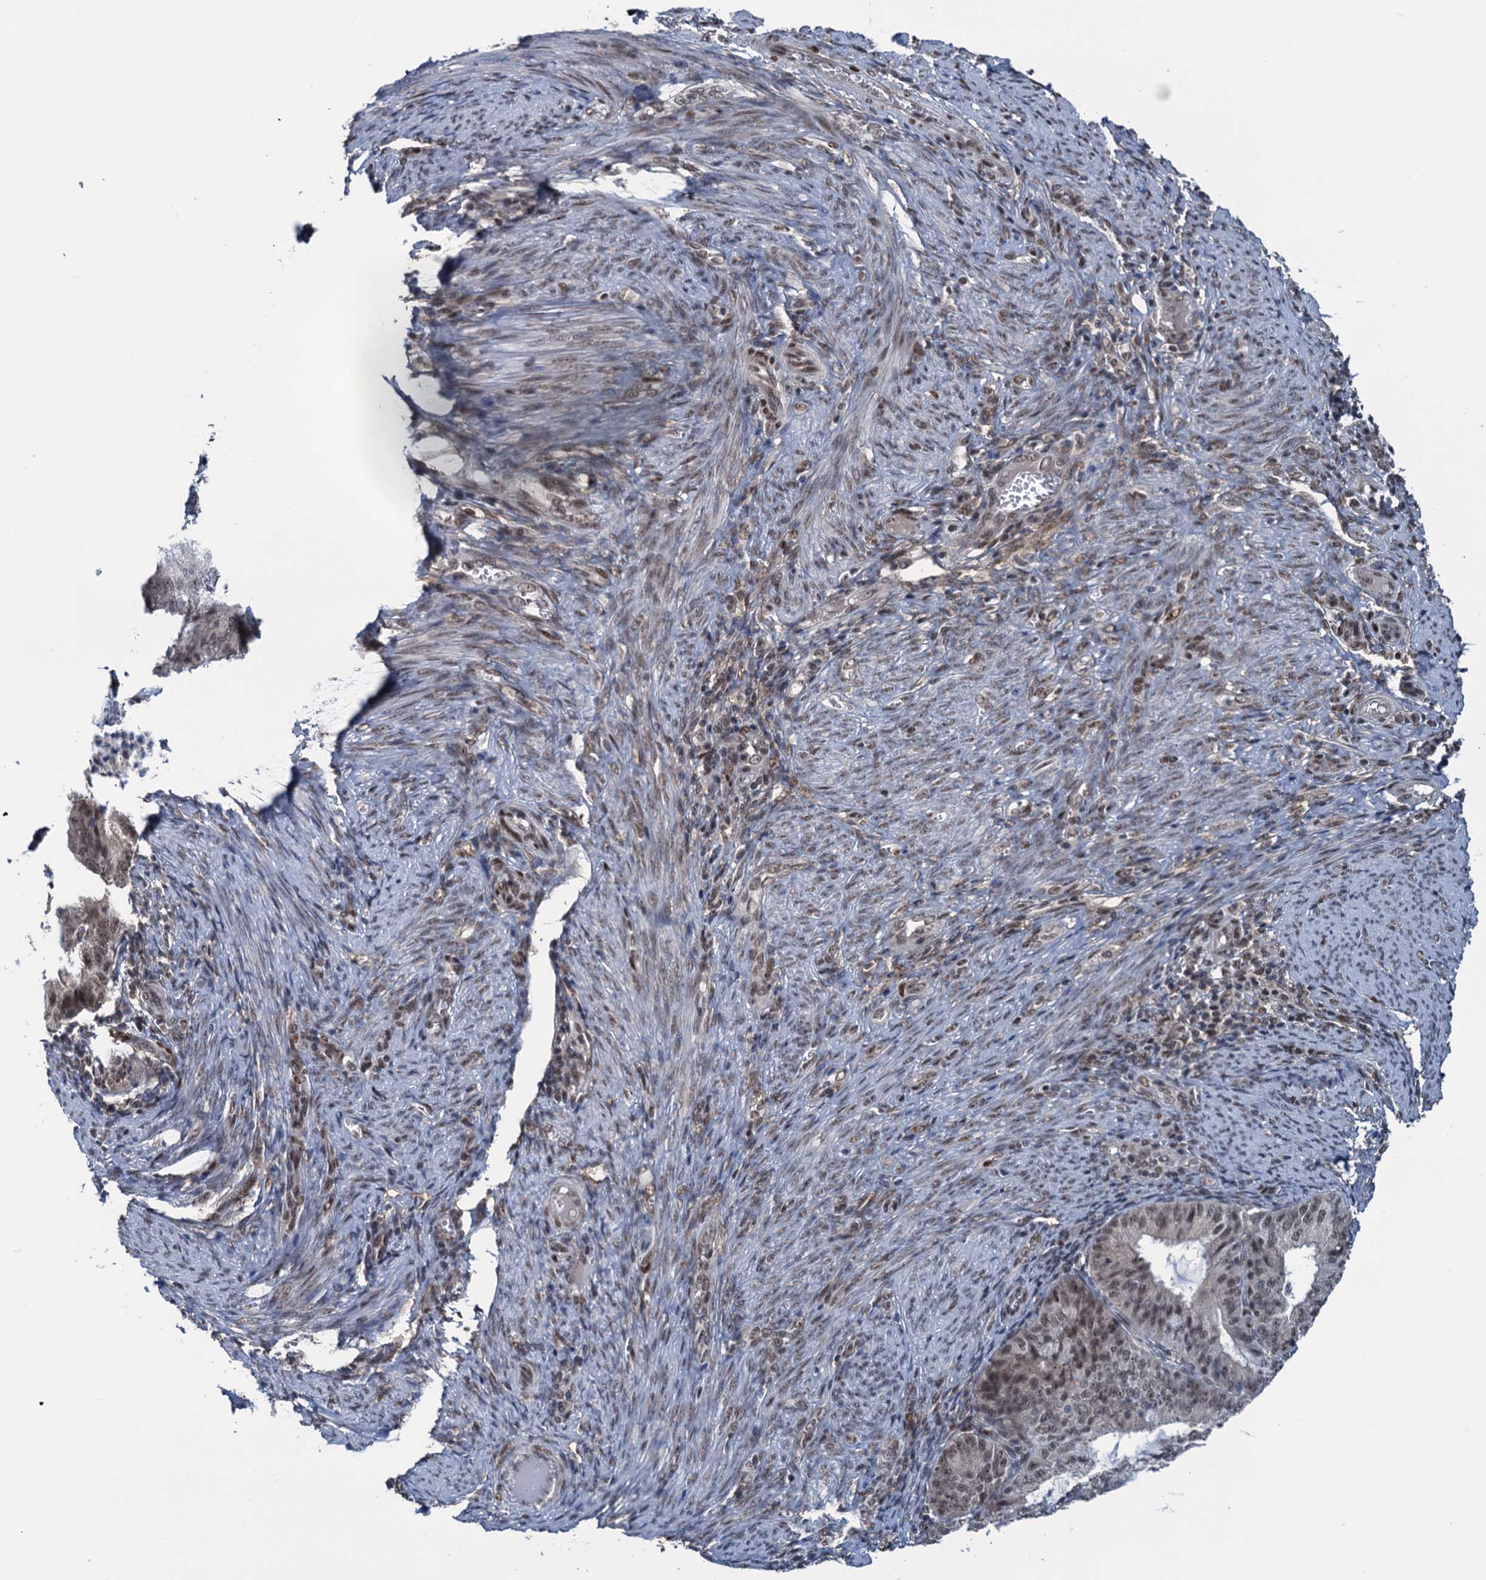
{"staining": {"intensity": "moderate", "quantity": ">75%", "location": "nuclear"}, "tissue": "endometrial cancer", "cell_type": "Tumor cells", "image_type": "cancer", "snomed": [{"axis": "morphology", "description": "Adenocarcinoma, NOS"}, {"axis": "topography", "description": "Endometrium"}], "caption": "A micrograph of human endometrial cancer stained for a protein reveals moderate nuclear brown staining in tumor cells.", "gene": "SAE1", "patient": {"sex": "female", "age": 51}}